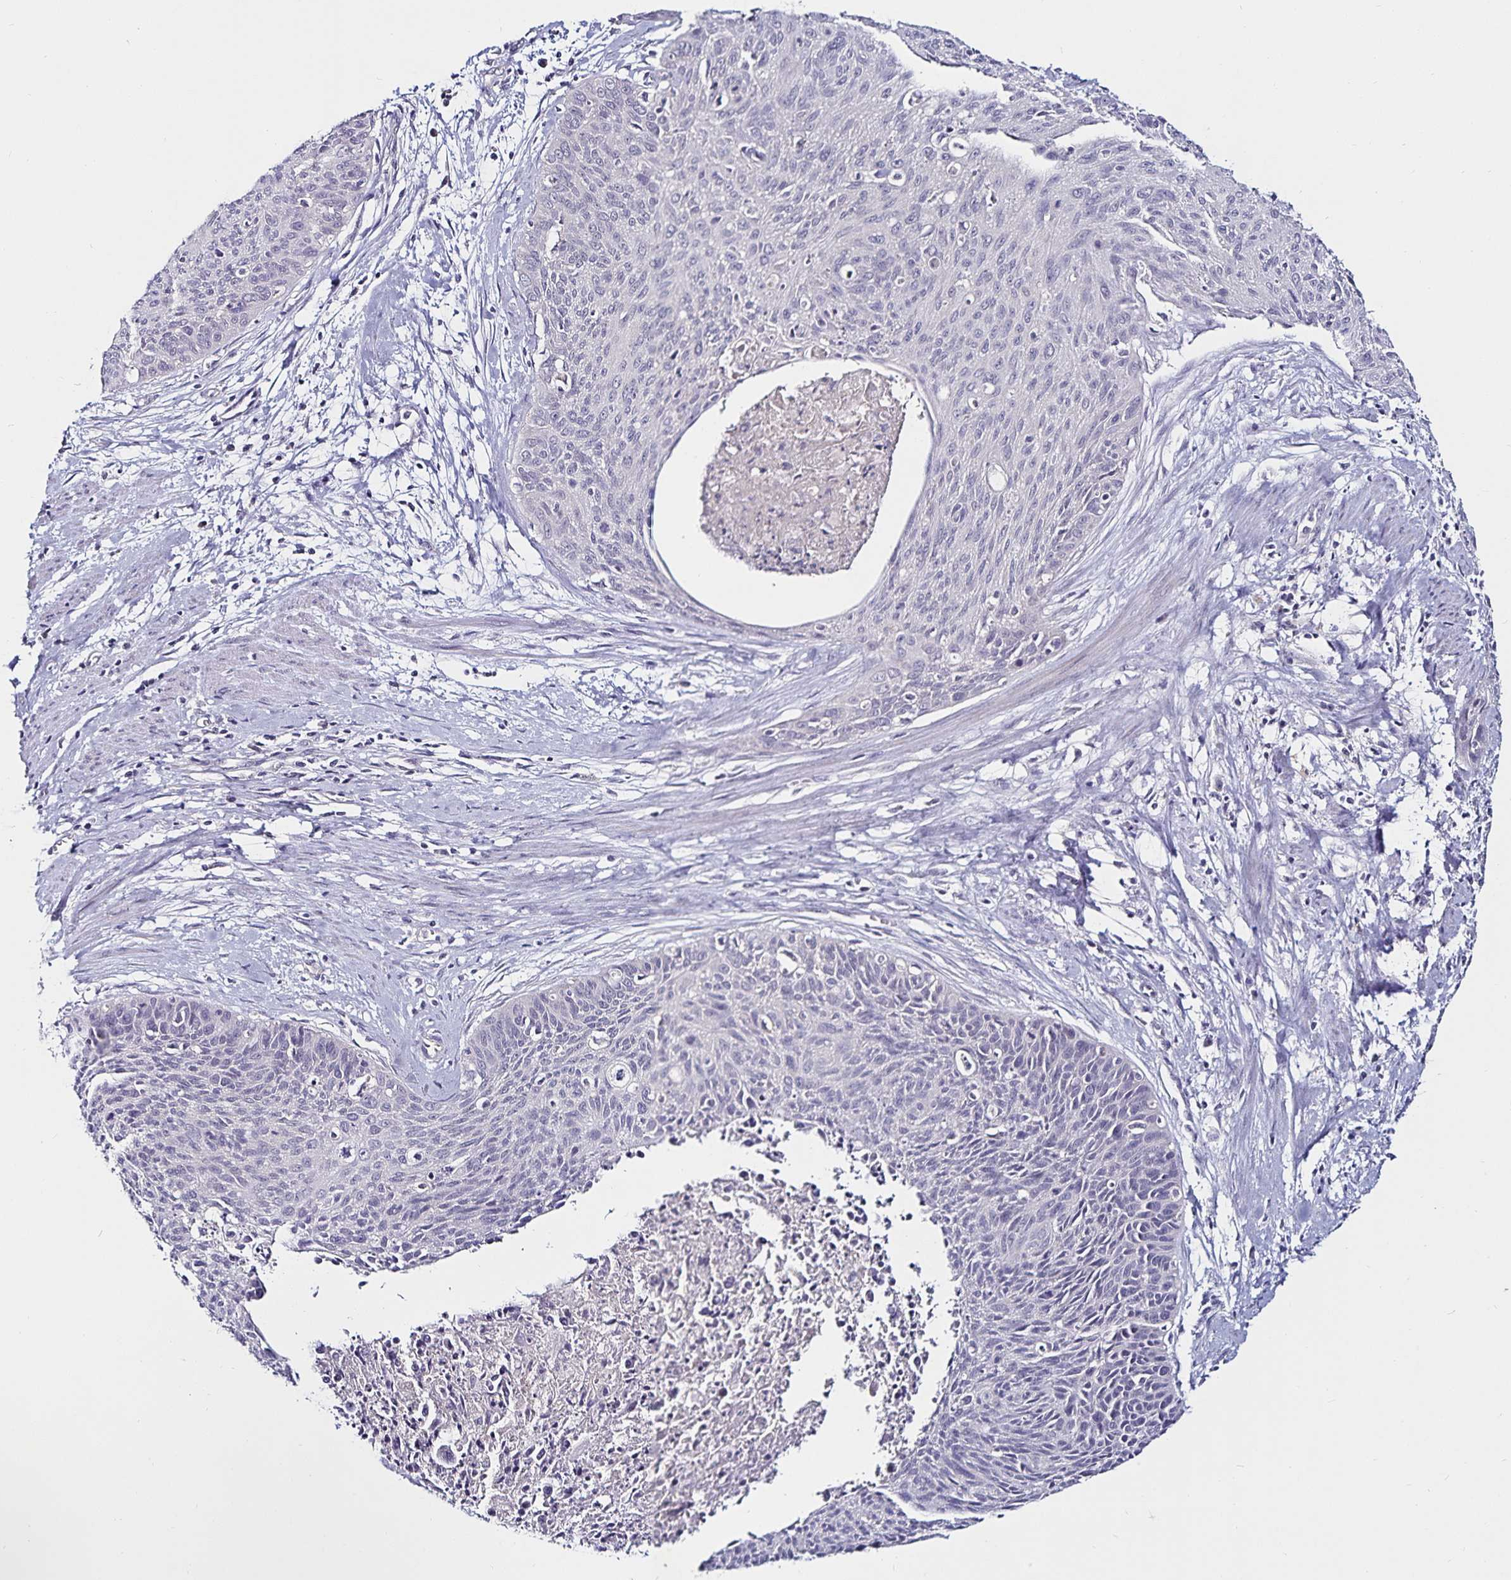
{"staining": {"intensity": "negative", "quantity": "none", "location": "none"}, "tissue": "cervical cancer", "cell_type": "Tumor cells", "image_type": "cancer", "snomed": [{"axis": "morphology", "description": "Squamous cell carcinoma, NOS"}, {"axis": "topography", "description": "Cervix"}], "caption": "Tumor cells are negative for protein expression in human cervical squamous cell carcinoma.", "gene": "ACSL5", "patient": {"sex": "female", "age": 55}}